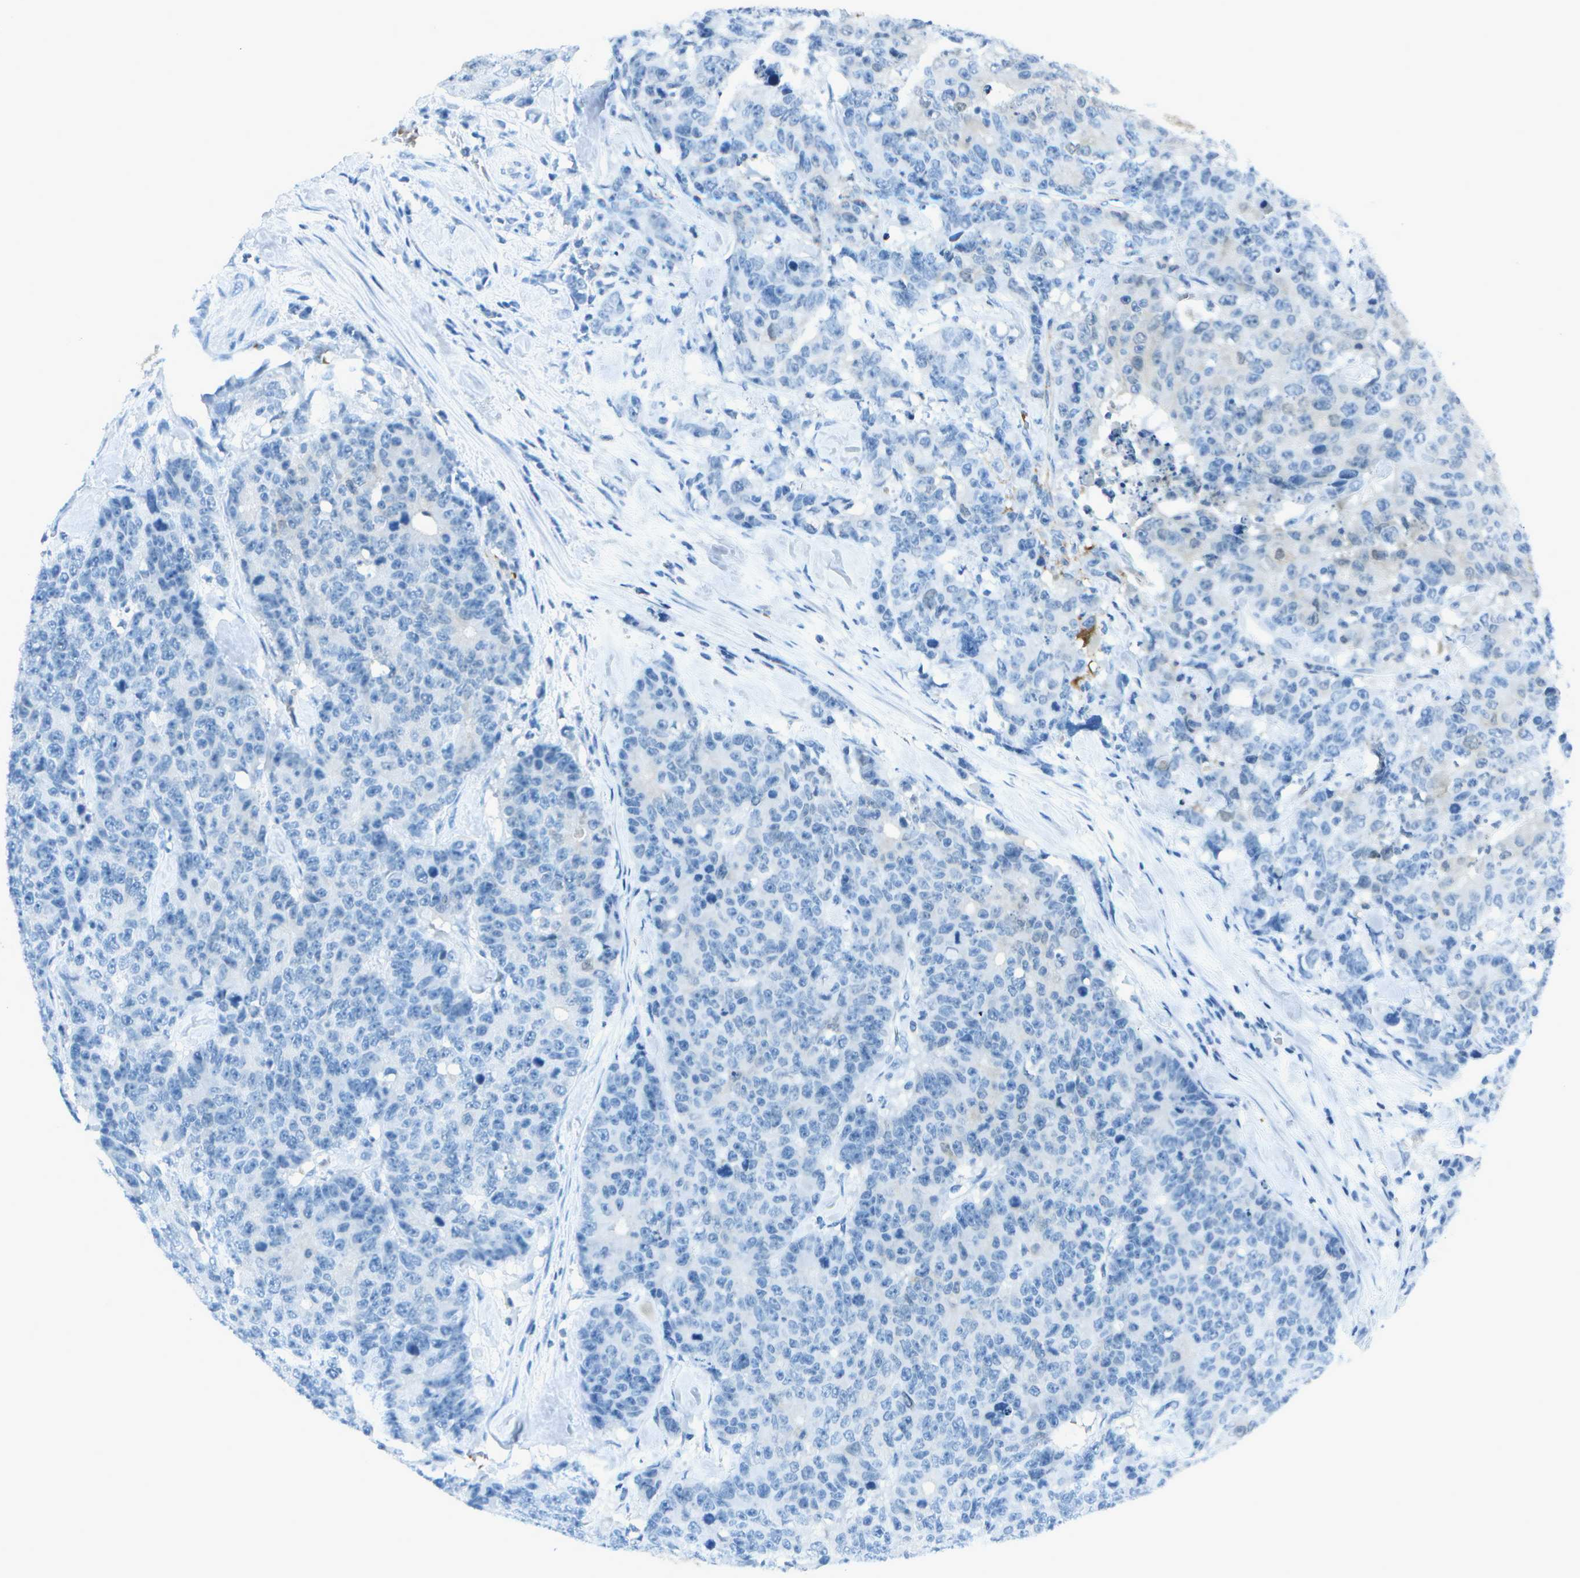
{"staining": {"intensity": "negative", "quantity": "none", "location": "none"}, "tissue": "colorectal cancer", "cell_type": "Tumor cells", "image_type": "cancer", "snomed": [{"axis": "morphology", "description": "Adenocarcinoma, NOS"}, {"axis": "topography", "description": "Colon"}], "caption": "An image of colorectal cancer (adenocarcinoma) stained for a protein demonstrates no brown staining in tumor cells. (Stains: DAB IHC with hematoxylin counter stain, Microscopy: brightfield microscopy at high magnification).", "gene": "ASL", "patient": {"sex": "female", "age": 86}}